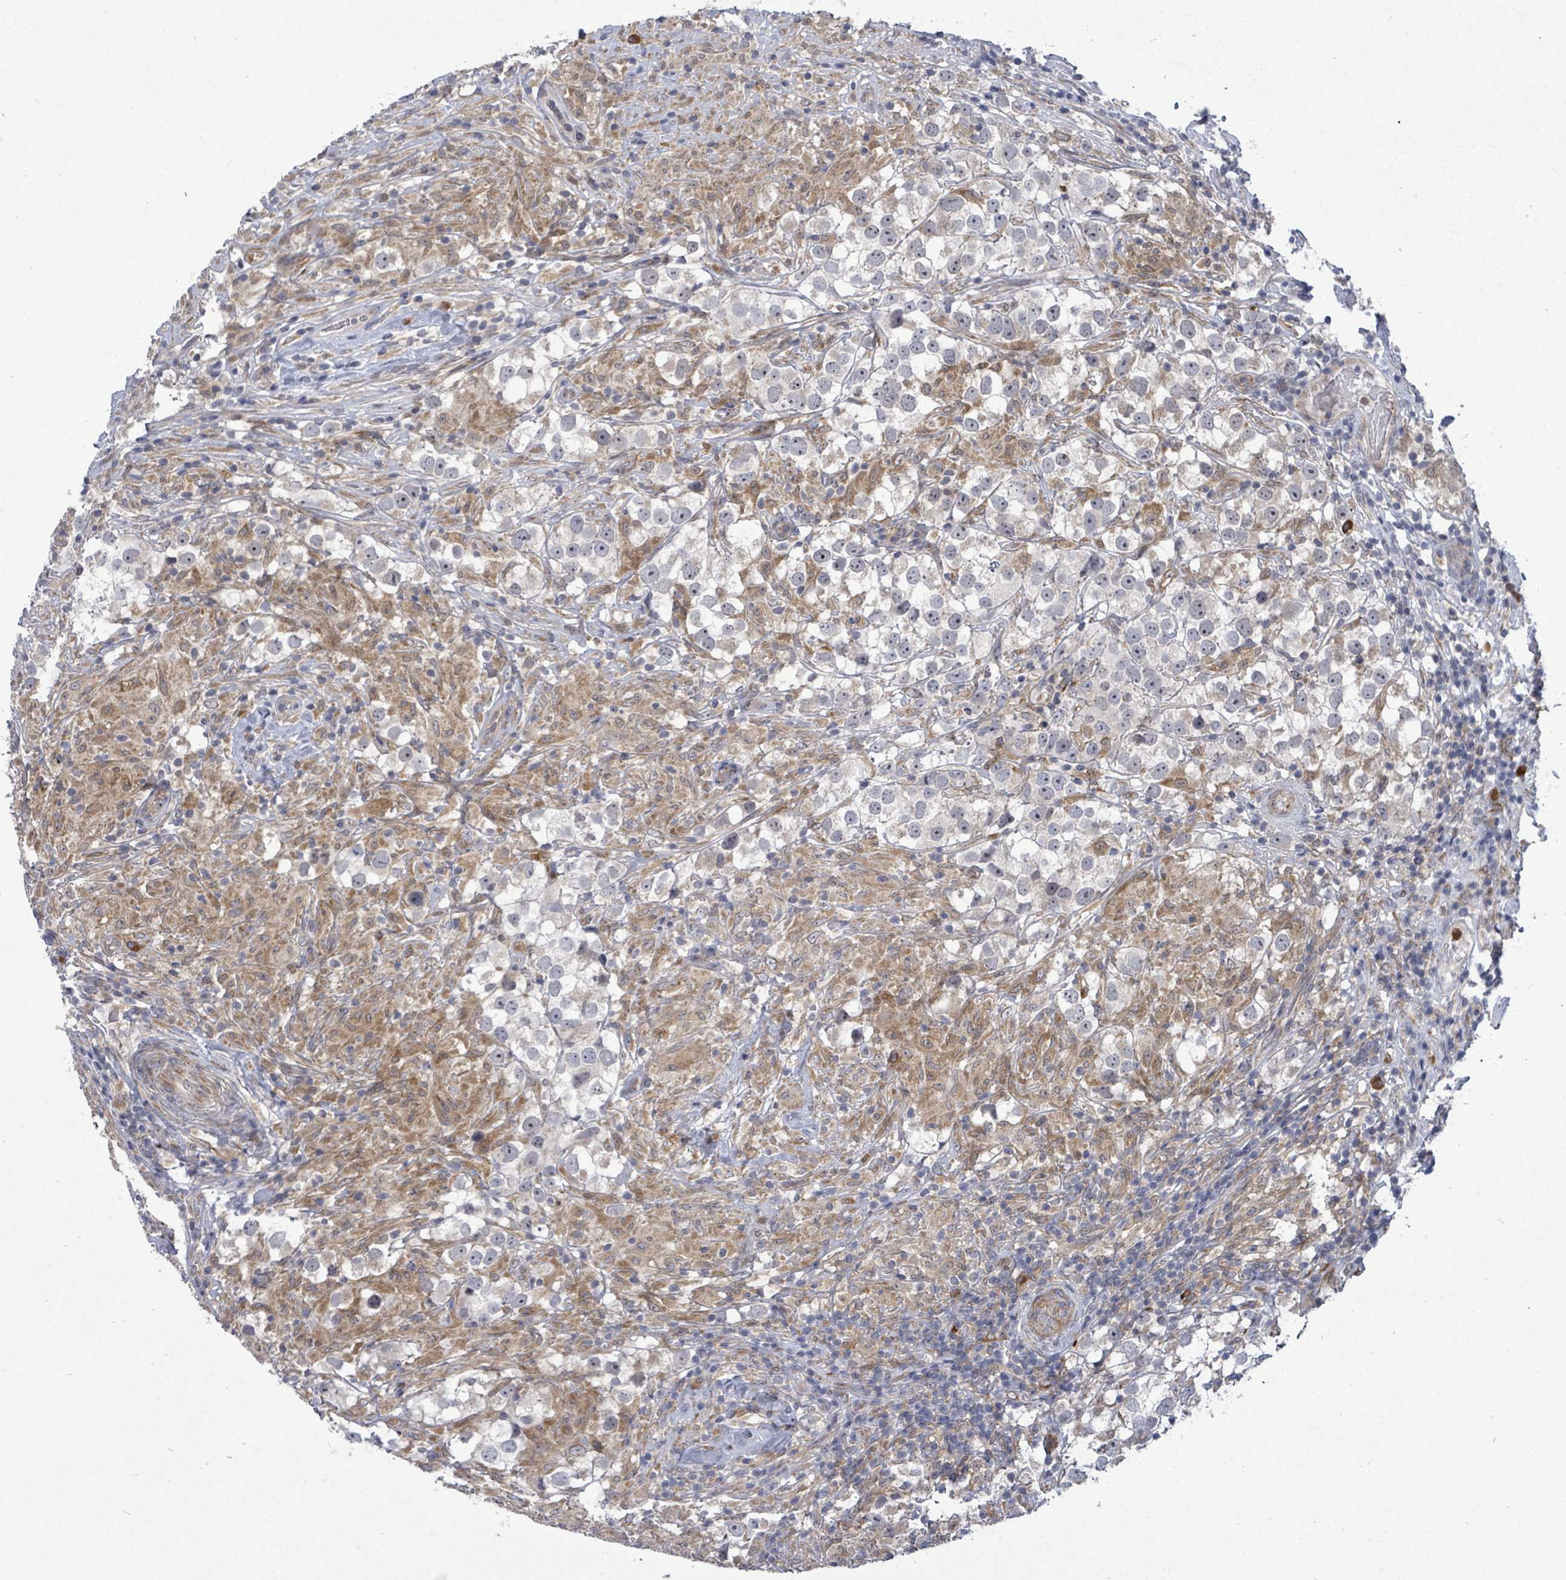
{"staining": {"intensity": "negative", "quantity": "none", "location": "none"}, "tissue": "testis cancer", "cell_type": "Tumor cells", "image_type": "cancer", "snomed": [{"axis": "morphology", "description": "Seminoma, NOS"}, {"axis": "topography", "description": "Testis"}], "caption": "Immunohistochemistry (IHC) image of human seminoma (testis) stained for a protein (brown), which exhibits no expression in tumor cells. The staining was performed using DAB (3,3'-diaminobenzidine) to visualize the protein expression in brown, while the nuclei were stained in blue with hematoxylin (Magnification: 20x).", "gene": "SAR1A", "patient": {"sex": "male", "age": 46}}